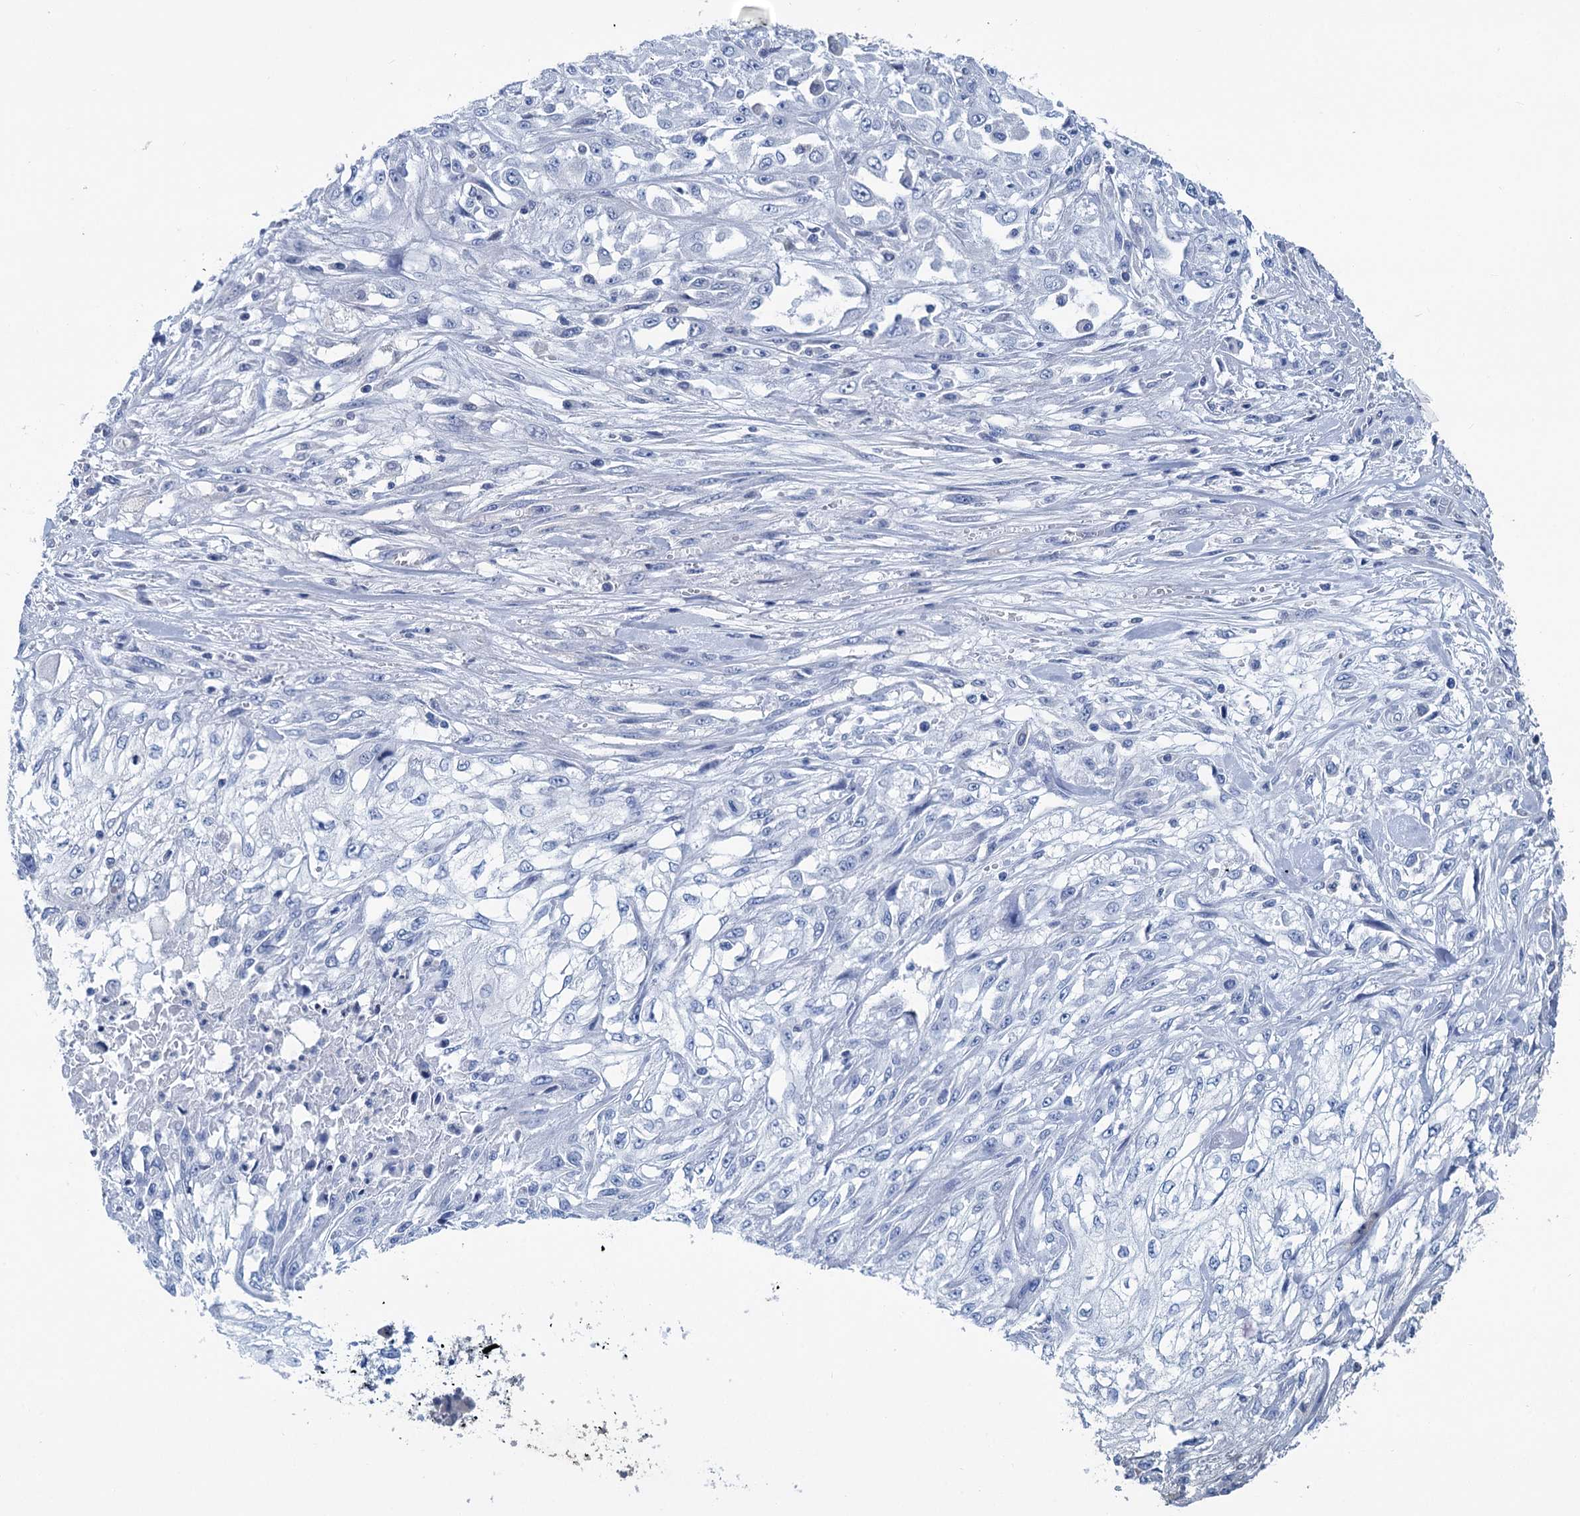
{"staining": {"intensity": "negative", "quantity": "none", "location": "none"}, "tissue": "skin cancer", "cell_type": "Tumor cells", "image_type": "cancer", "snomed": [{"axis": "morphology", "description": "Squamous cell carcinoma, NOS"}, {"axis": "morphology", "description": "Squamous cell carcinoma, metastatic, NOS"}, {"axis": "topography", "description": "Skin"}, {"axis": "topography", "description": "Lymph node"}], "caption": "Skin cancer (squamous cell carcinoma) was stained to show a protein in brown. There is no significant expression in tumor cells.", "gene": "CHDH", "patient": {"sex": "male", "age": 75}}